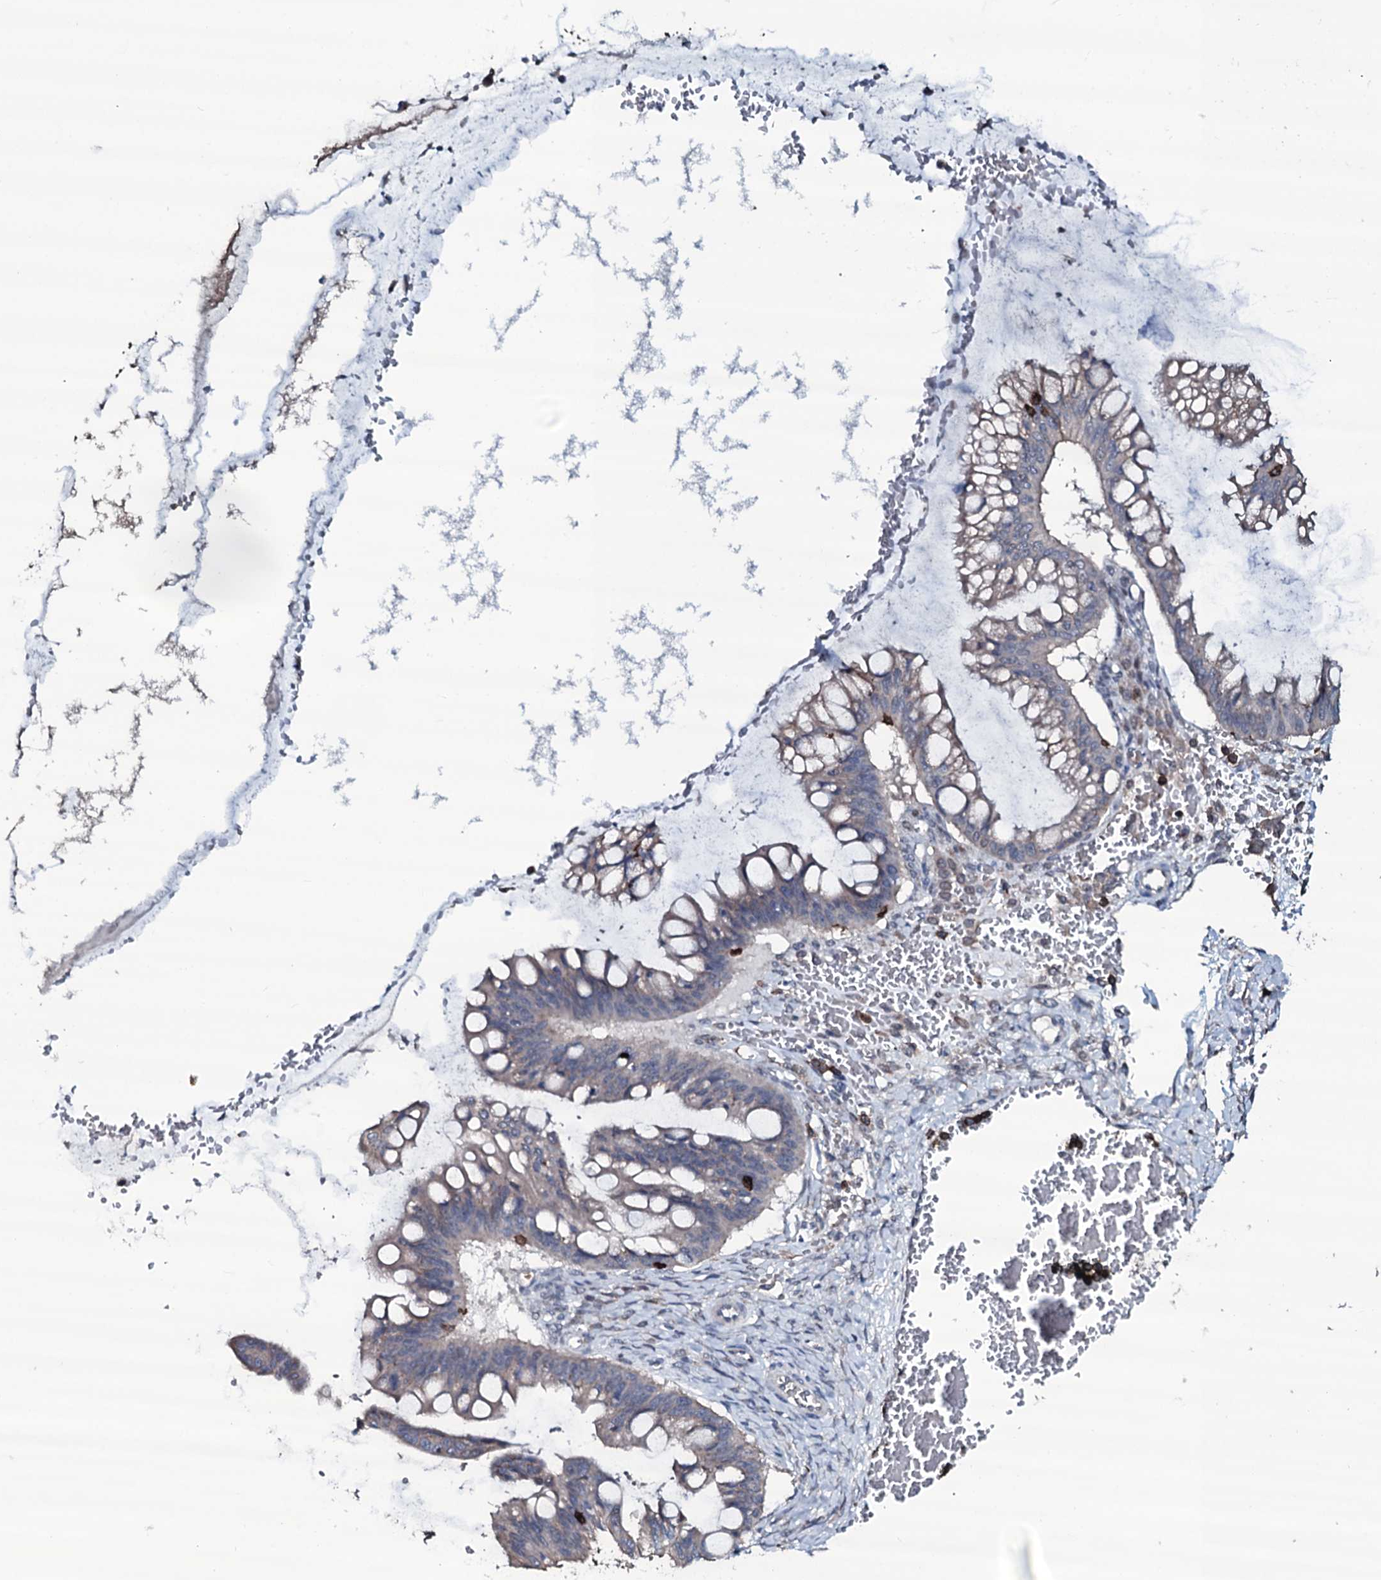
{"staining": {"intensity": "negative", "quantity": "none", "location": "none"}, "tissue": "ovarian cancer", "cell_type": "Tumor cells", "image_type": "cancer", "snomed": [{"axis": "morphology", "description": "Cystadenocarcinoma, mucinous, NOS"}, {"axis": "topography", "description": "Ovary"}], "caption": "Protein analysis of mucinous cystadenocarcinoma (ovarian) demonstrates no significant staining in tumor cells.", "gene": "OGFOD2", "patient": {"sex": "female", "age": 73}}